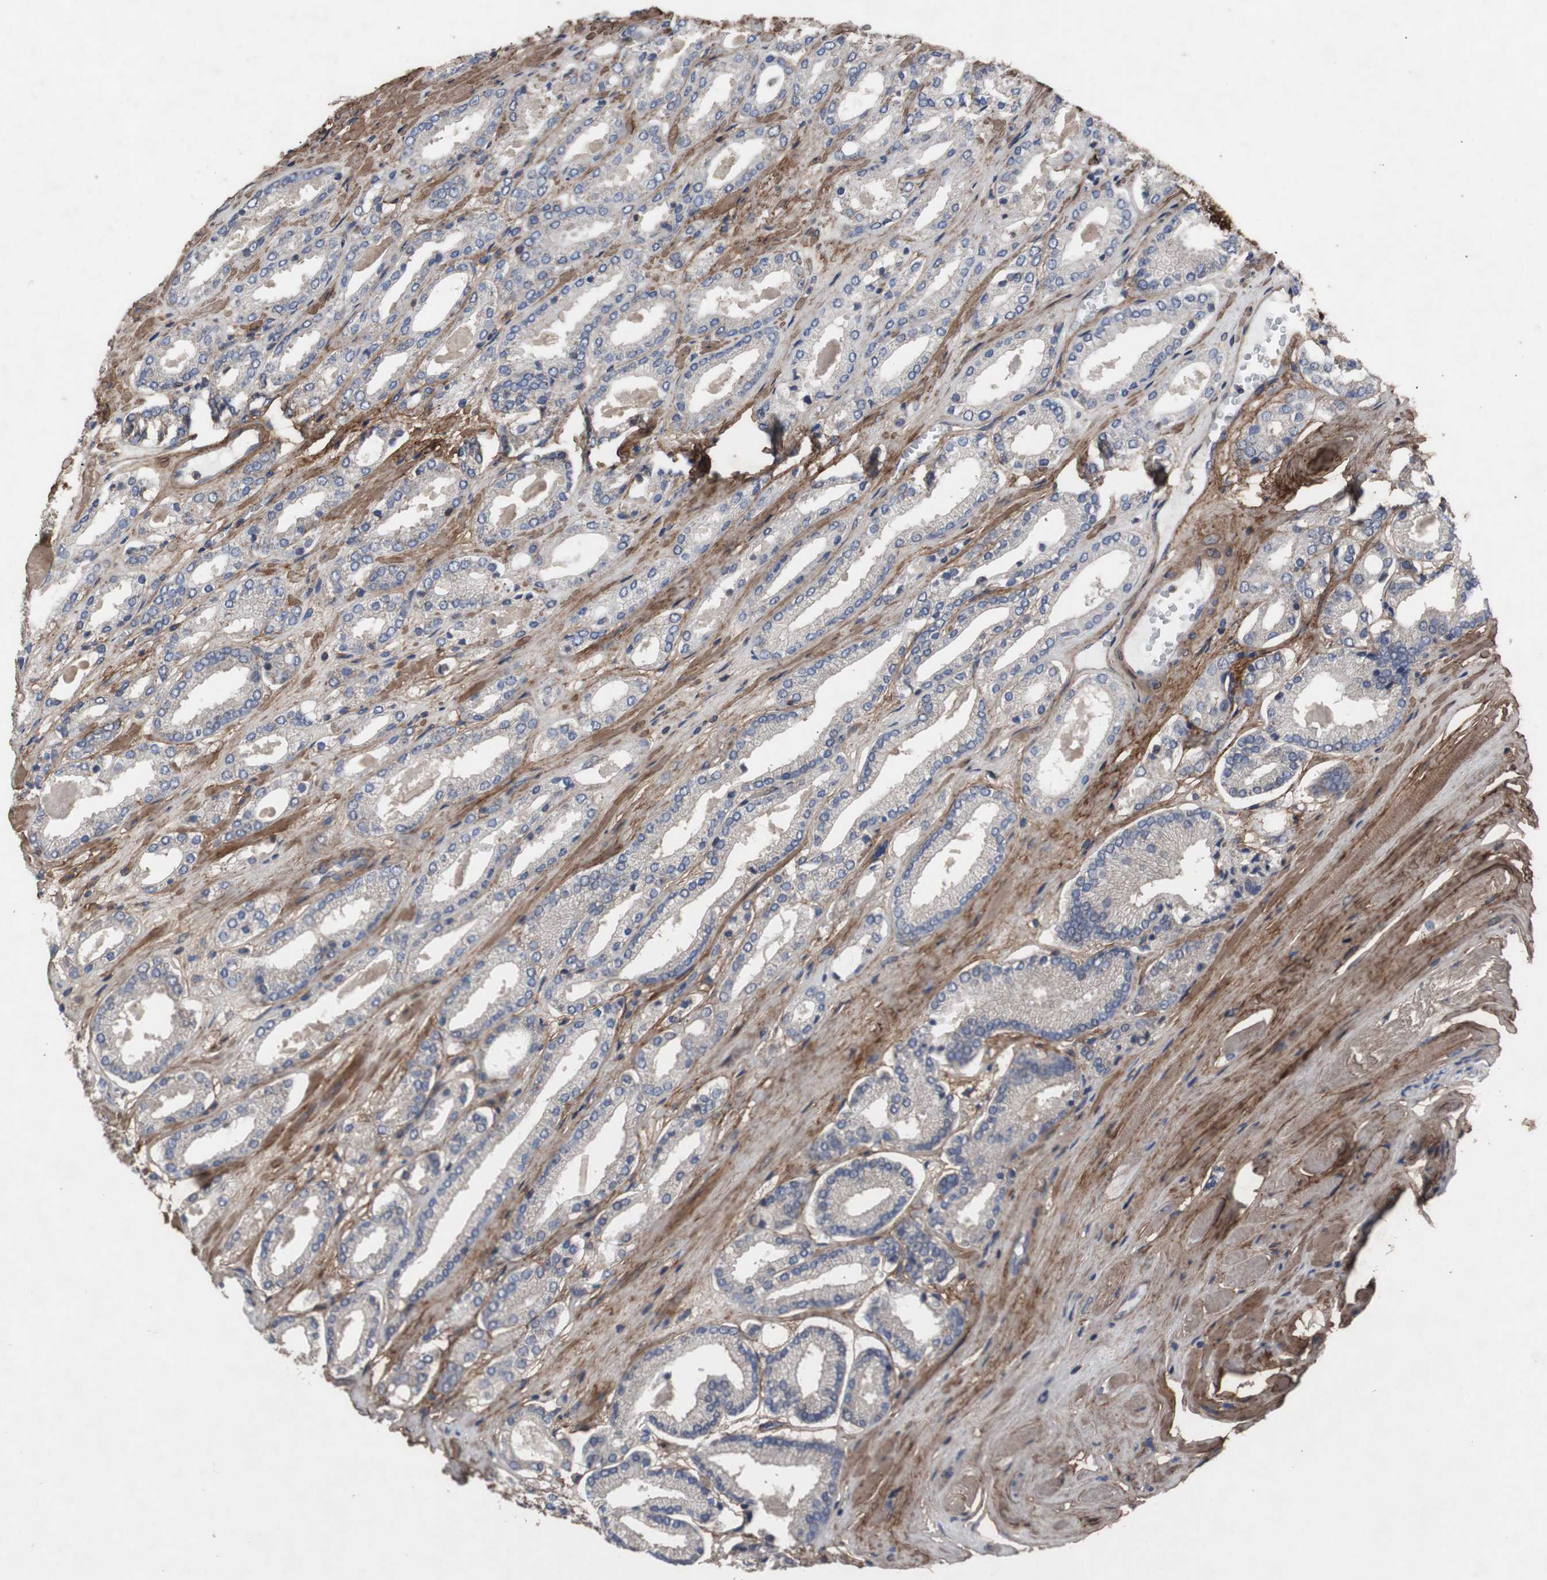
{"staining": {"intensity": "negative", "quantity": "none", "location": "none"}, "tissue": "prostate cancer", "cell_type": "Tumor cells", "image_type": "cancer", "snomed": [{"axis": "morphology", "description": "Adenocarcinoma, Low grade"}, {"axis": "topography", "description": "Prostate"}], "caption": "DAB (3,3'-diaminobenzidine) immunohistochemical staining of human prostate adenocarcinoma (low-grade) reveals no significant positivity in tumor cells.", "gene": "COL6A2", "patient": {"sex": "male", "age": 59}}